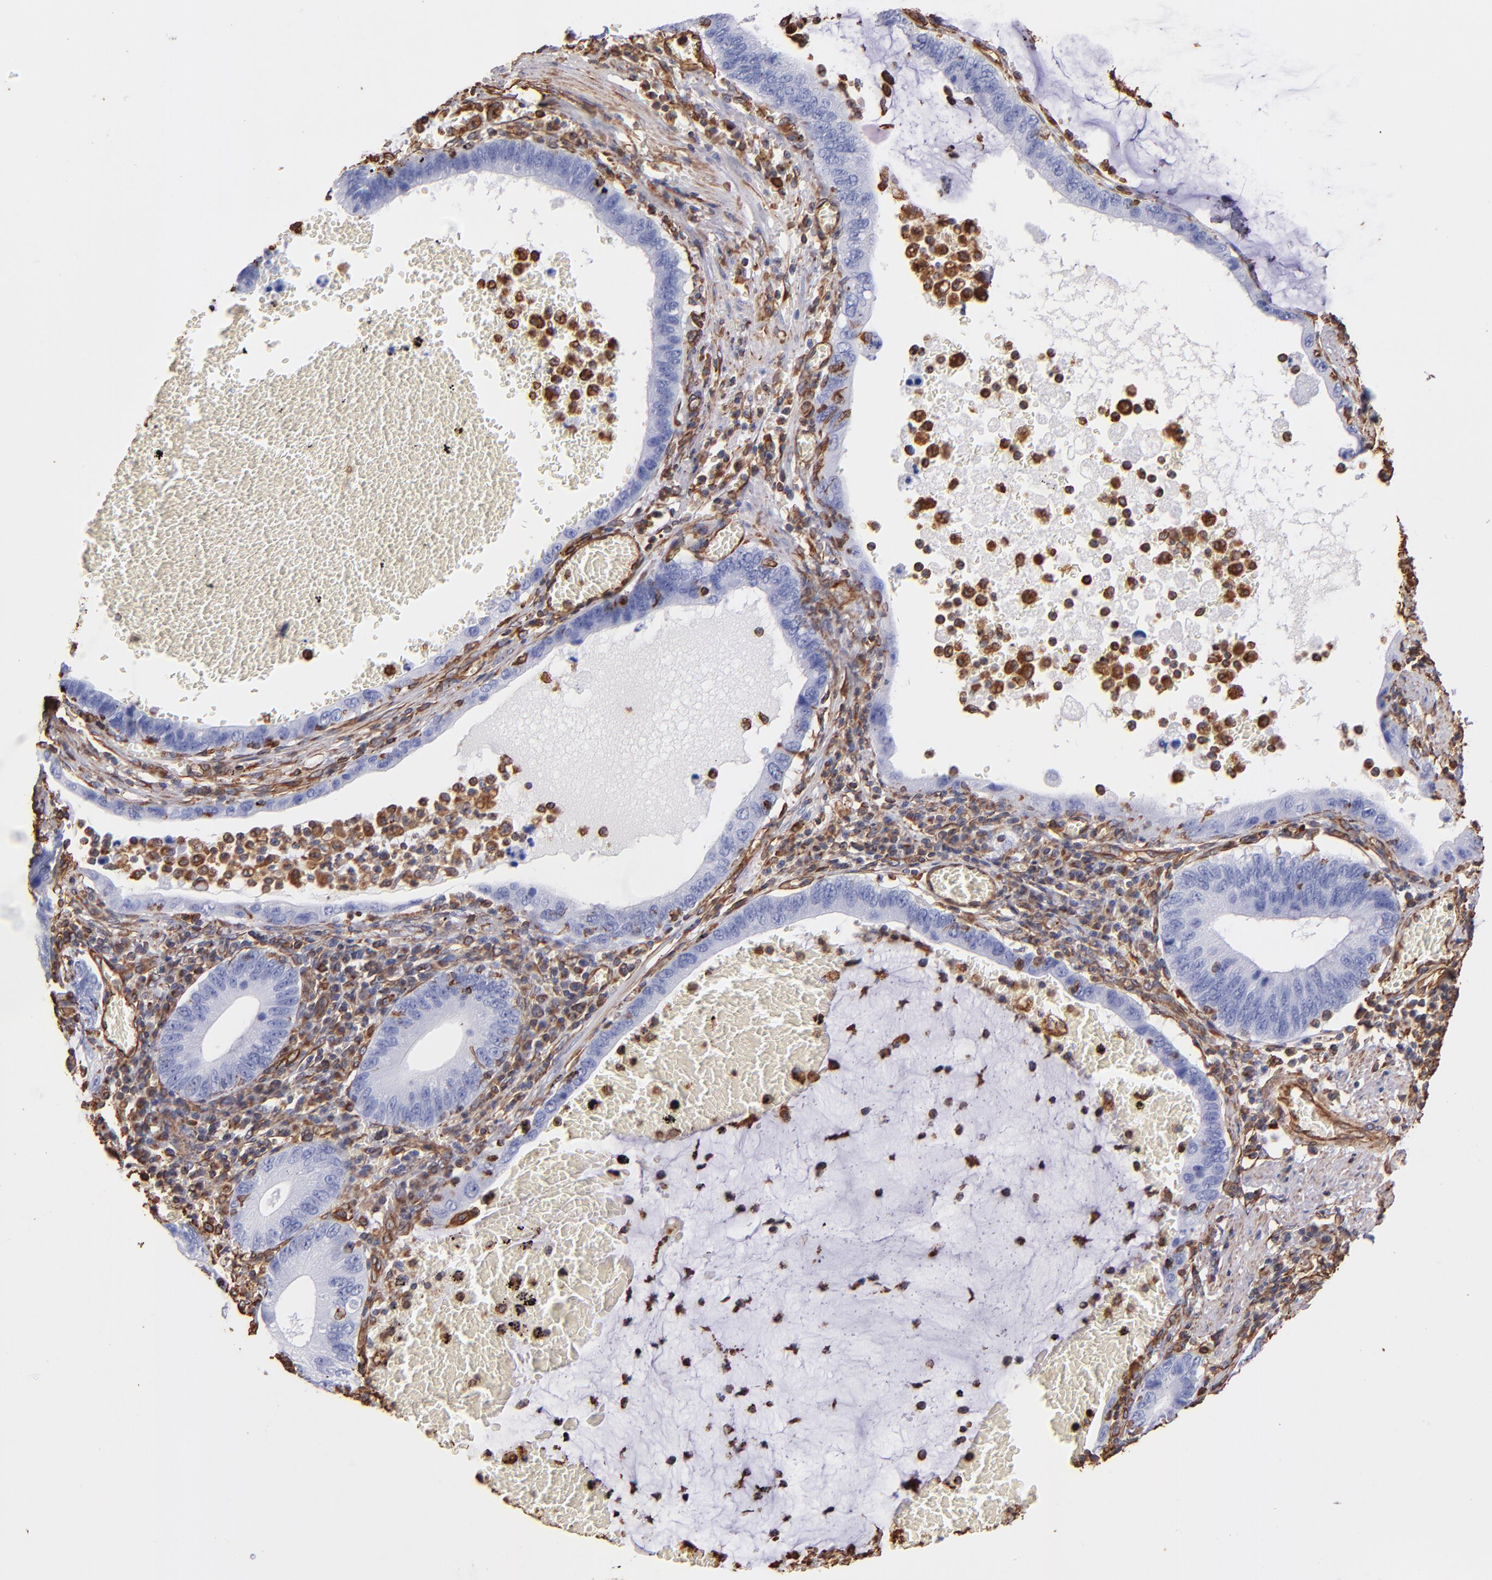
{"staining": {"intensity": "strong", "quantity": "<25%", "location": "cytoplasmic/membranous,nuclear"}, "tissue": "stomach cancer", "cell_type": "Tumor cells", "image_type": "cancer", "snomed": [{"axis": "morphology", "description": "Adenocarcinoma, NOS"}, {"axis": "topography", "description": "Stomach"}, {"axis": "topography", "description": "Gastric cardia"}], "caption": "Immunohistochemical staining of adenocarcinoma (stomach) demonstrates strong cytoplasmic/membranous and nuclear protein expression in about <25% of tumor cells. The staining was performed using DAB, with brown indicating positive protein expression. Nuclei are stained blue with hematoxylin.", "gene": "VIM", "patient": {"sex": "male", "age": 59}}